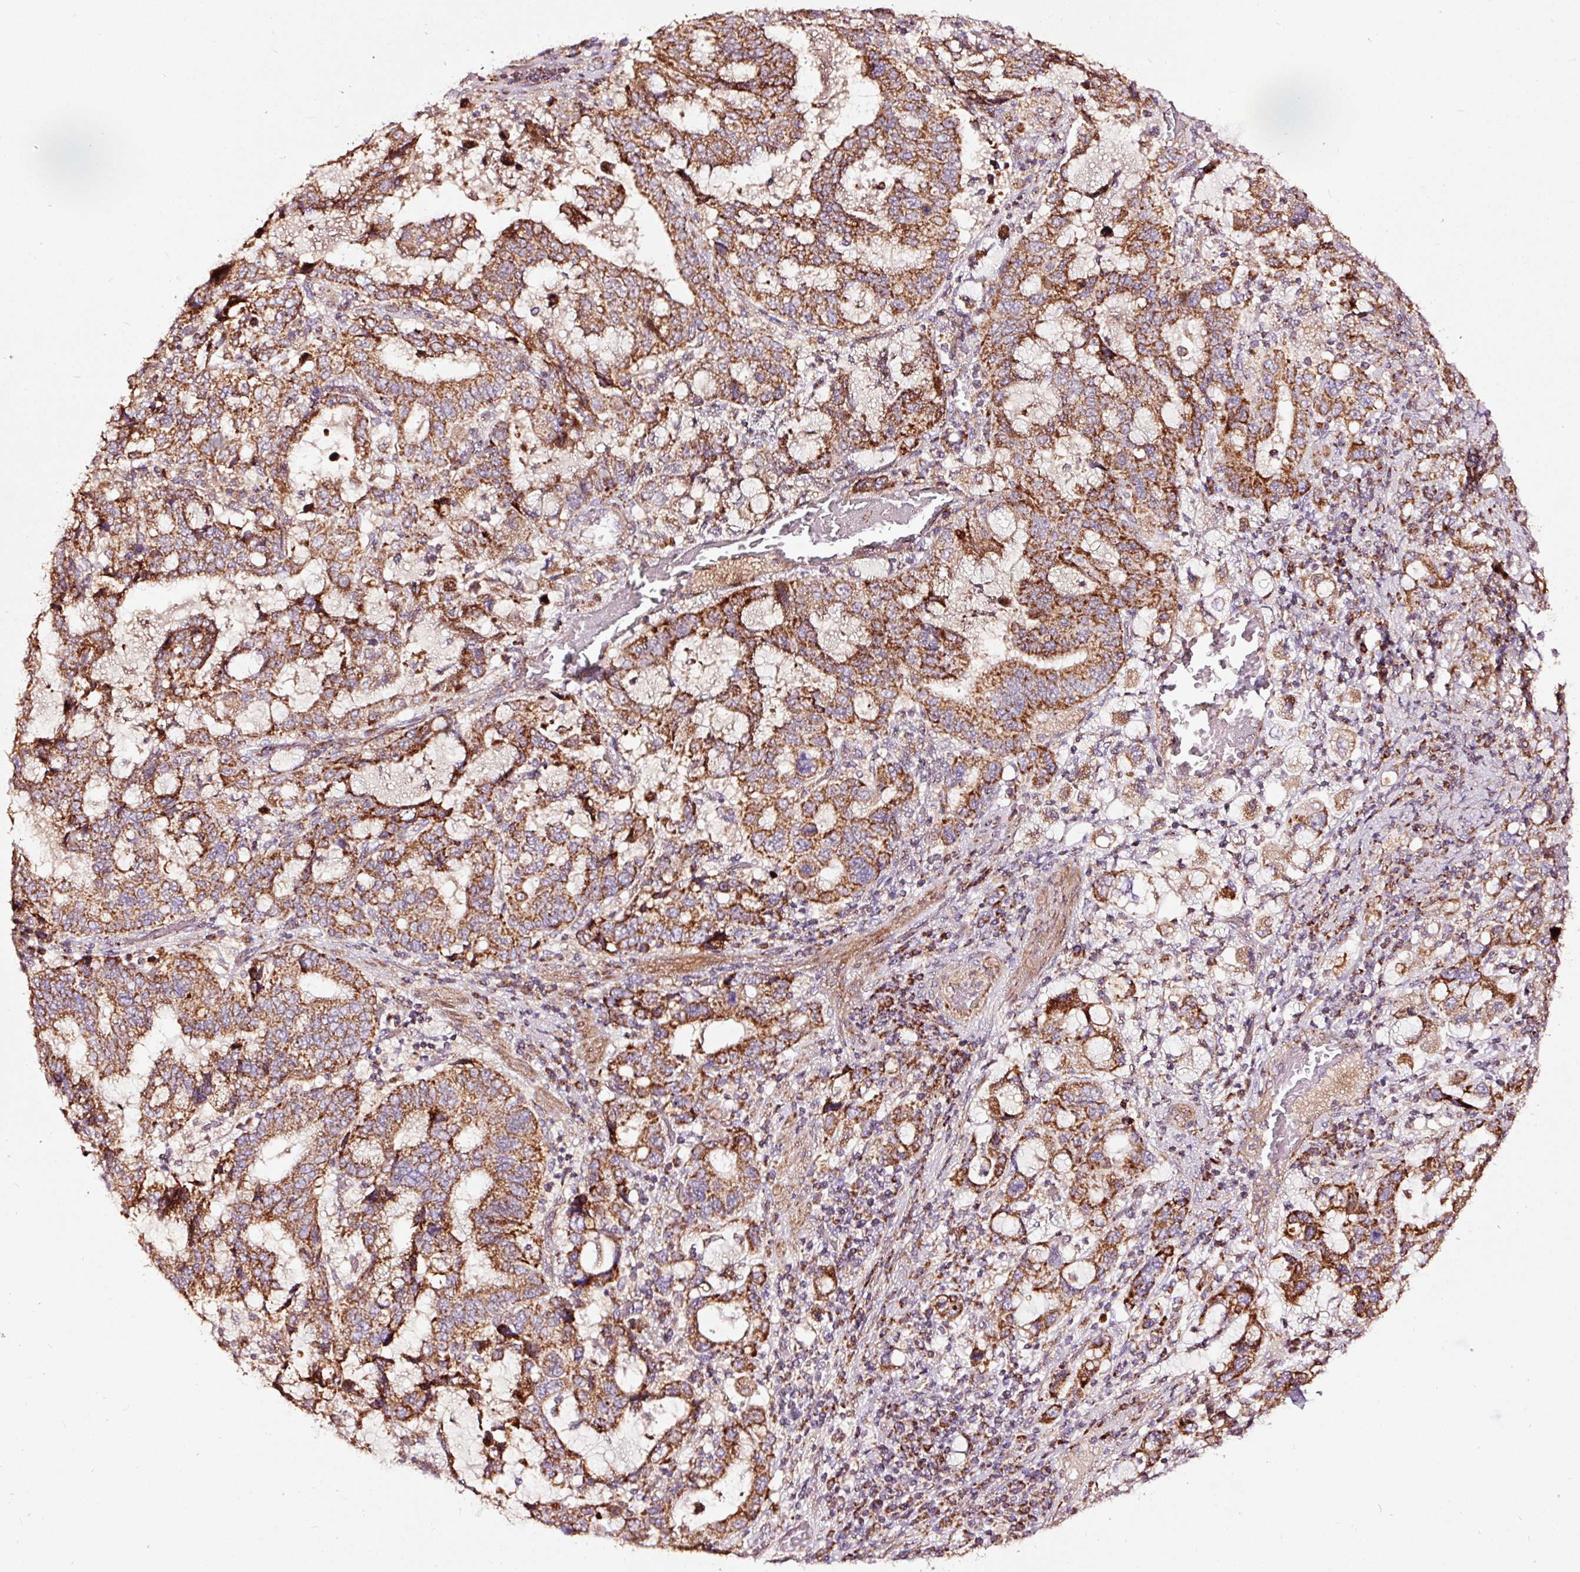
{"staining": {"intensity": "strong", "quantity": ">75%", "location": "cytoplasmic/membranous"}, "tissue": "stomach cancer", "cell_type": "Tumor cells", "image_type": "cancer", "snomed": [{"axis": "morphology", "description": "Adenocarcinoma, NOS"}, {"axis": "topography", "description": "Stomach, upper"}, {"axis": "topography", "description": "Stomach"}], "caption": "Tumor cells show high levels of strong cytoplasmic/membranous staining in about >75% of cells in human stomach cancer.", "gene": "TPM1", "patient": {"sex": "male", "age": 62}}